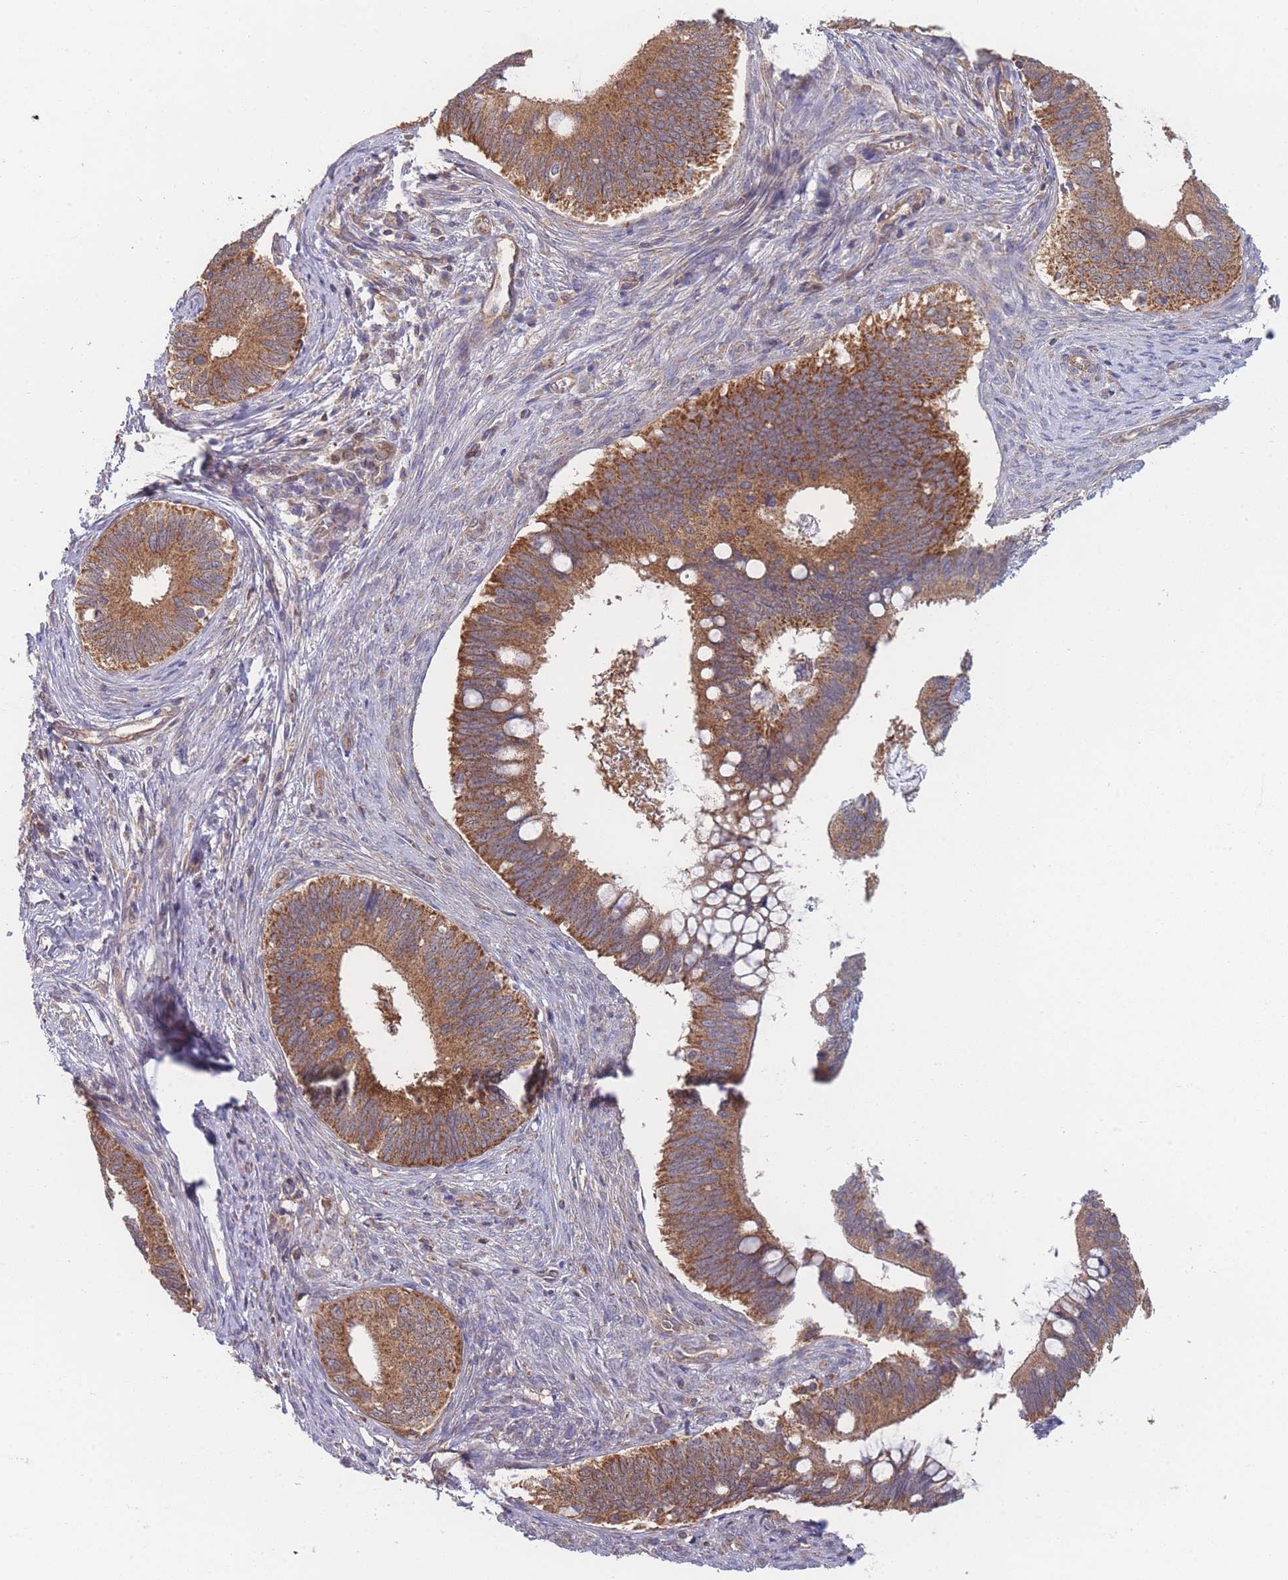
{"staining": {"intensity": "strong", "quantity": ">75%", "location": "cytoplasmic/membranous"}, "tissue": "cervical cancer", "cell_type": "Tumor cells", "image_type": "cancer", "snomed": [{"axis": "morphology", "description": "Adenocarcinoma, NOS"}, {"axis": "topography", "description": "Cervix"}], "caption": "Cervical cancer stained with DAB (3,3'-diaminobenzidine) IHC displays high levels of strong cytoplasmic/membranous positivity in approximately >75% of tumor cells. (DAB = brown stain, brightfield microscopy at high magnification).", "gene": "MRPS18B", "patient": {"sex": "female", "age": 42}}